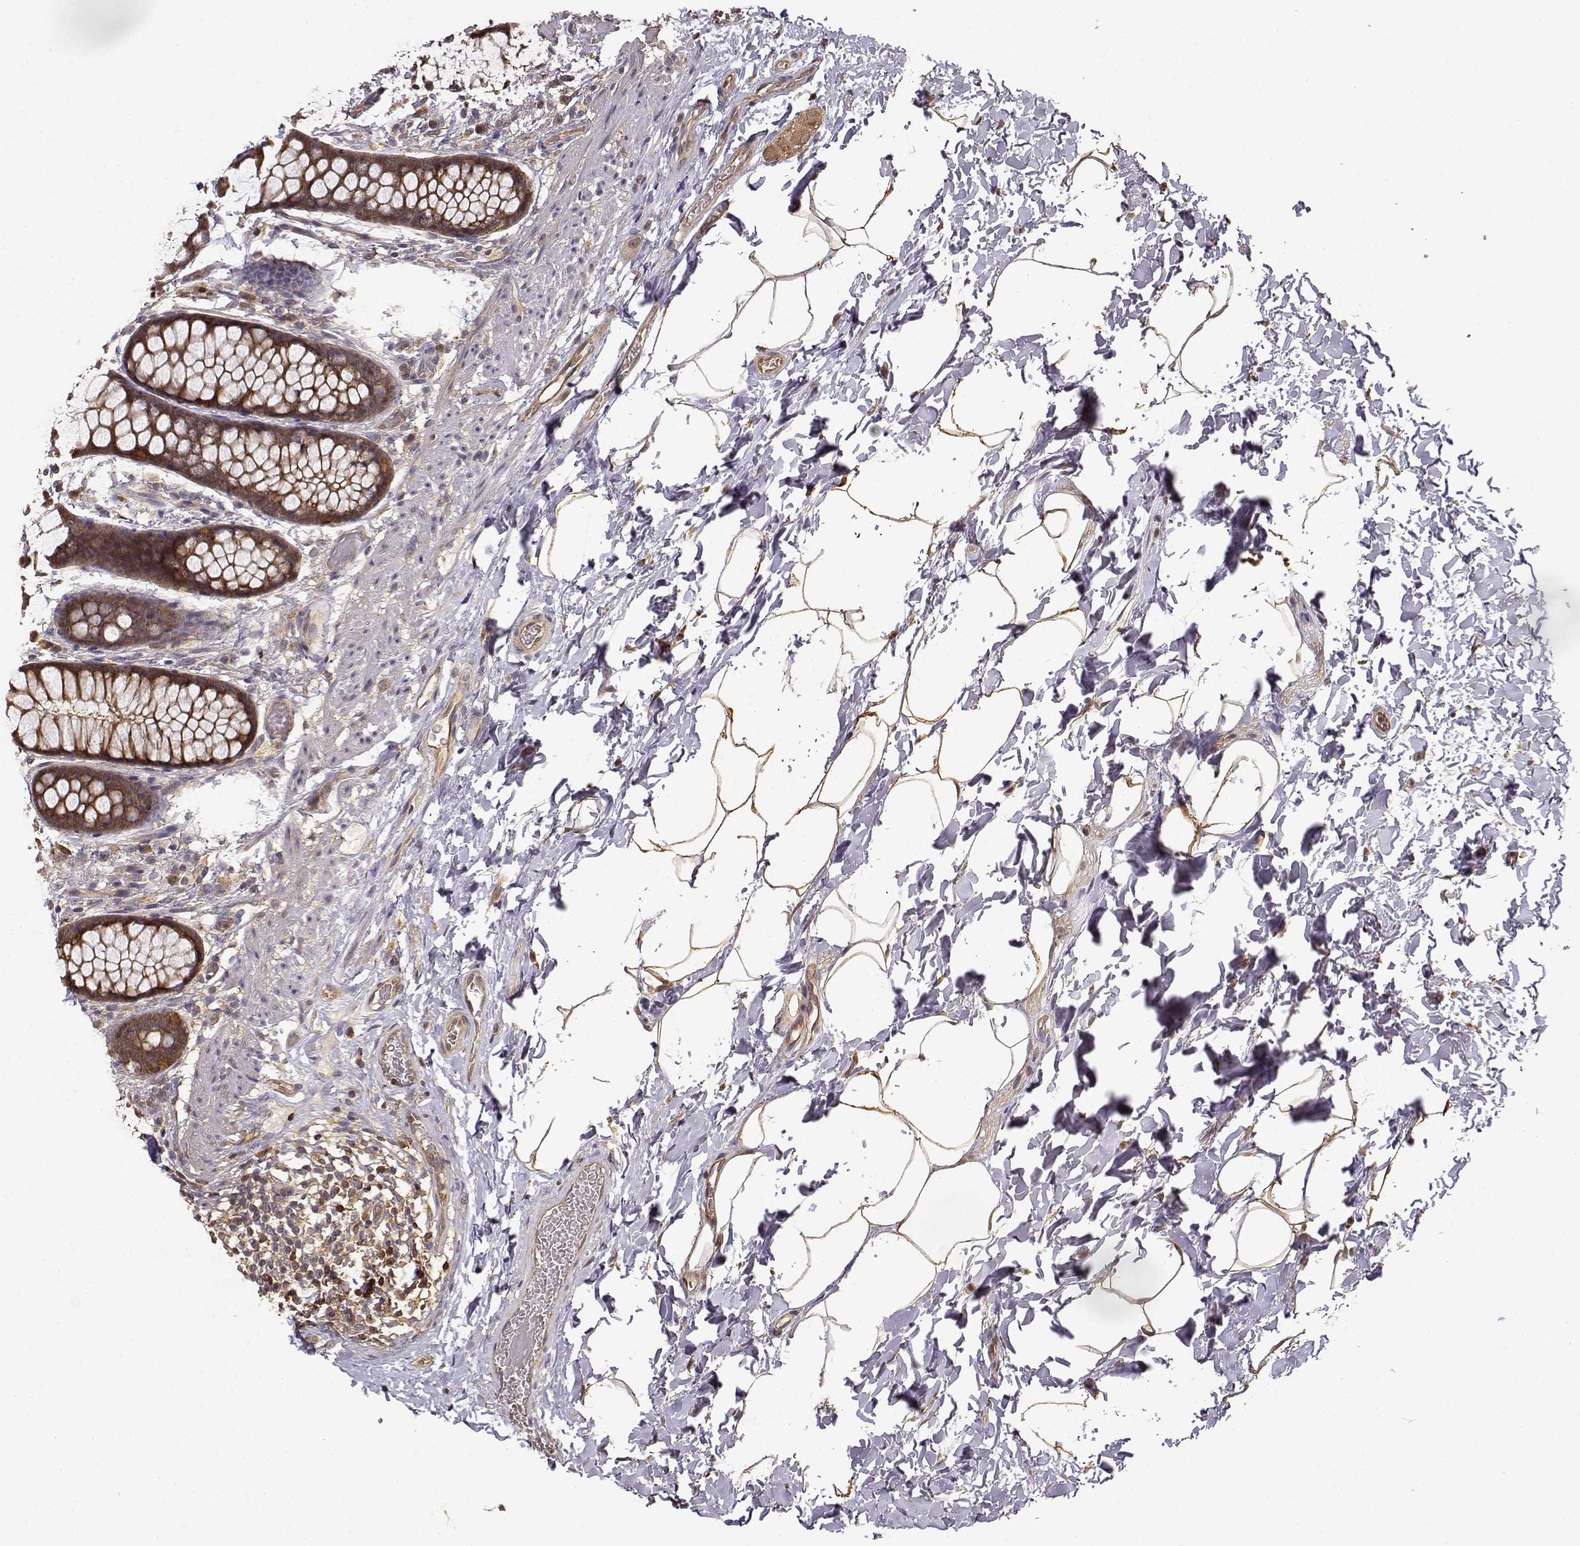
{"staining": {"intensity": "moderate", "quantity": "25%-75%", "location": "cytoplasmic/membranous"}, "tissue": "rectum", "cell_type": "Glandular cells", "image_type": "normal", "snomed": [{"axis": "morphology", "description": "Normal tissue, NOS"}, {"axis": "topography", "description": "Rectum"}], "caption": "Protein expression analysis of unremarkable rectum reveals moderate cytoplasmic/membranous positivity in about 25%-75% of glandular cells. (Stains: DAB (3,3'-diaminobenzidine) in brown, nuclei in blue, Microscopy: brightfield microscopy at high magnification).", "gene": "CRIM1", "patient": {"sex": "female", "age": 62}}